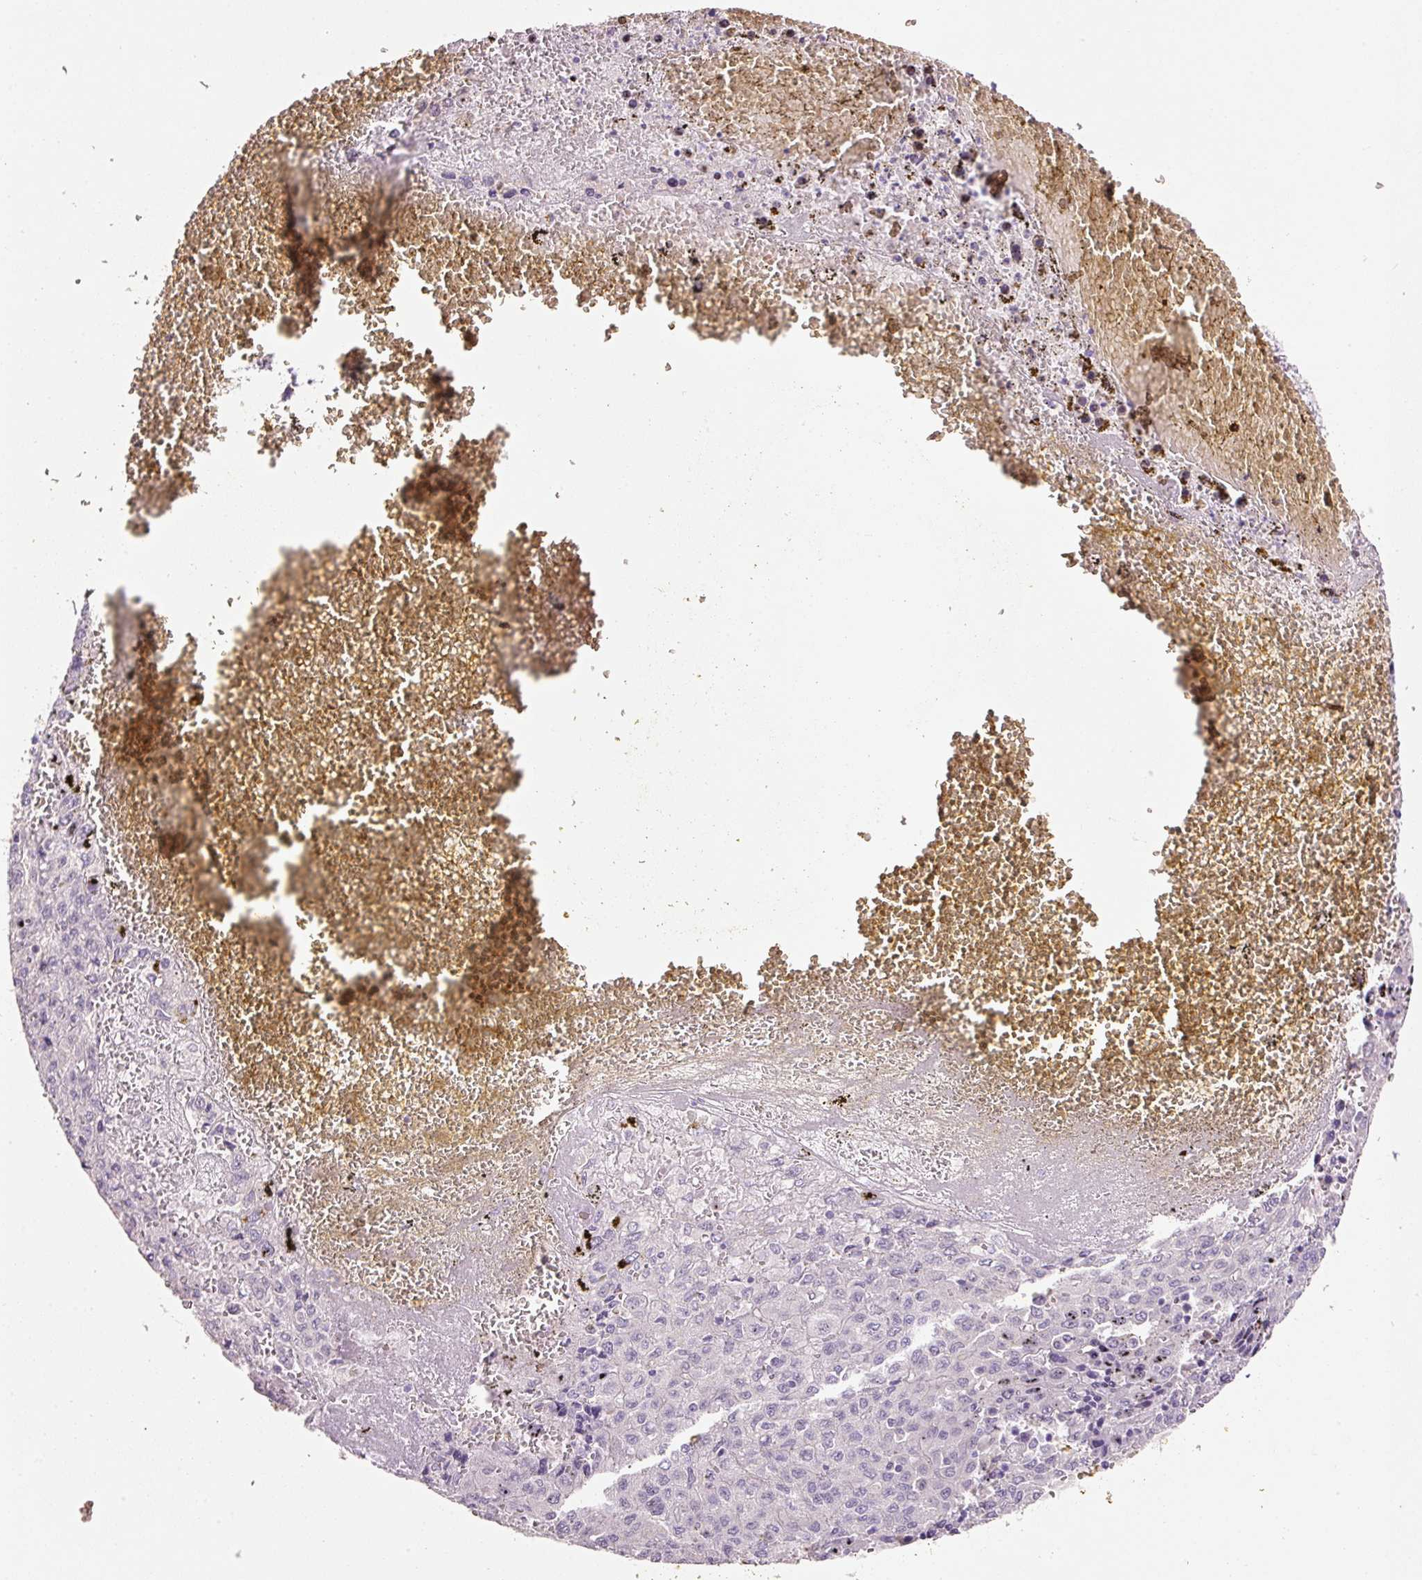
{"staining": {"intensity": "negative", "quantity": "none", "location": "none"}, "tissue": "liver cancer", "cell_type": "Tumor cells", "image_type": "cancer", "snomed": [{"axis": "morphology", "description": "Carcinoma, Hepatocellular, NOS"}, {"axis": "topography", "description": "Liver"}], "caption": "Tumor cells show no significant protein expression in liver cancer.", "gene": "TENT5C", "patient": {"sex": "female", "age": 53}}